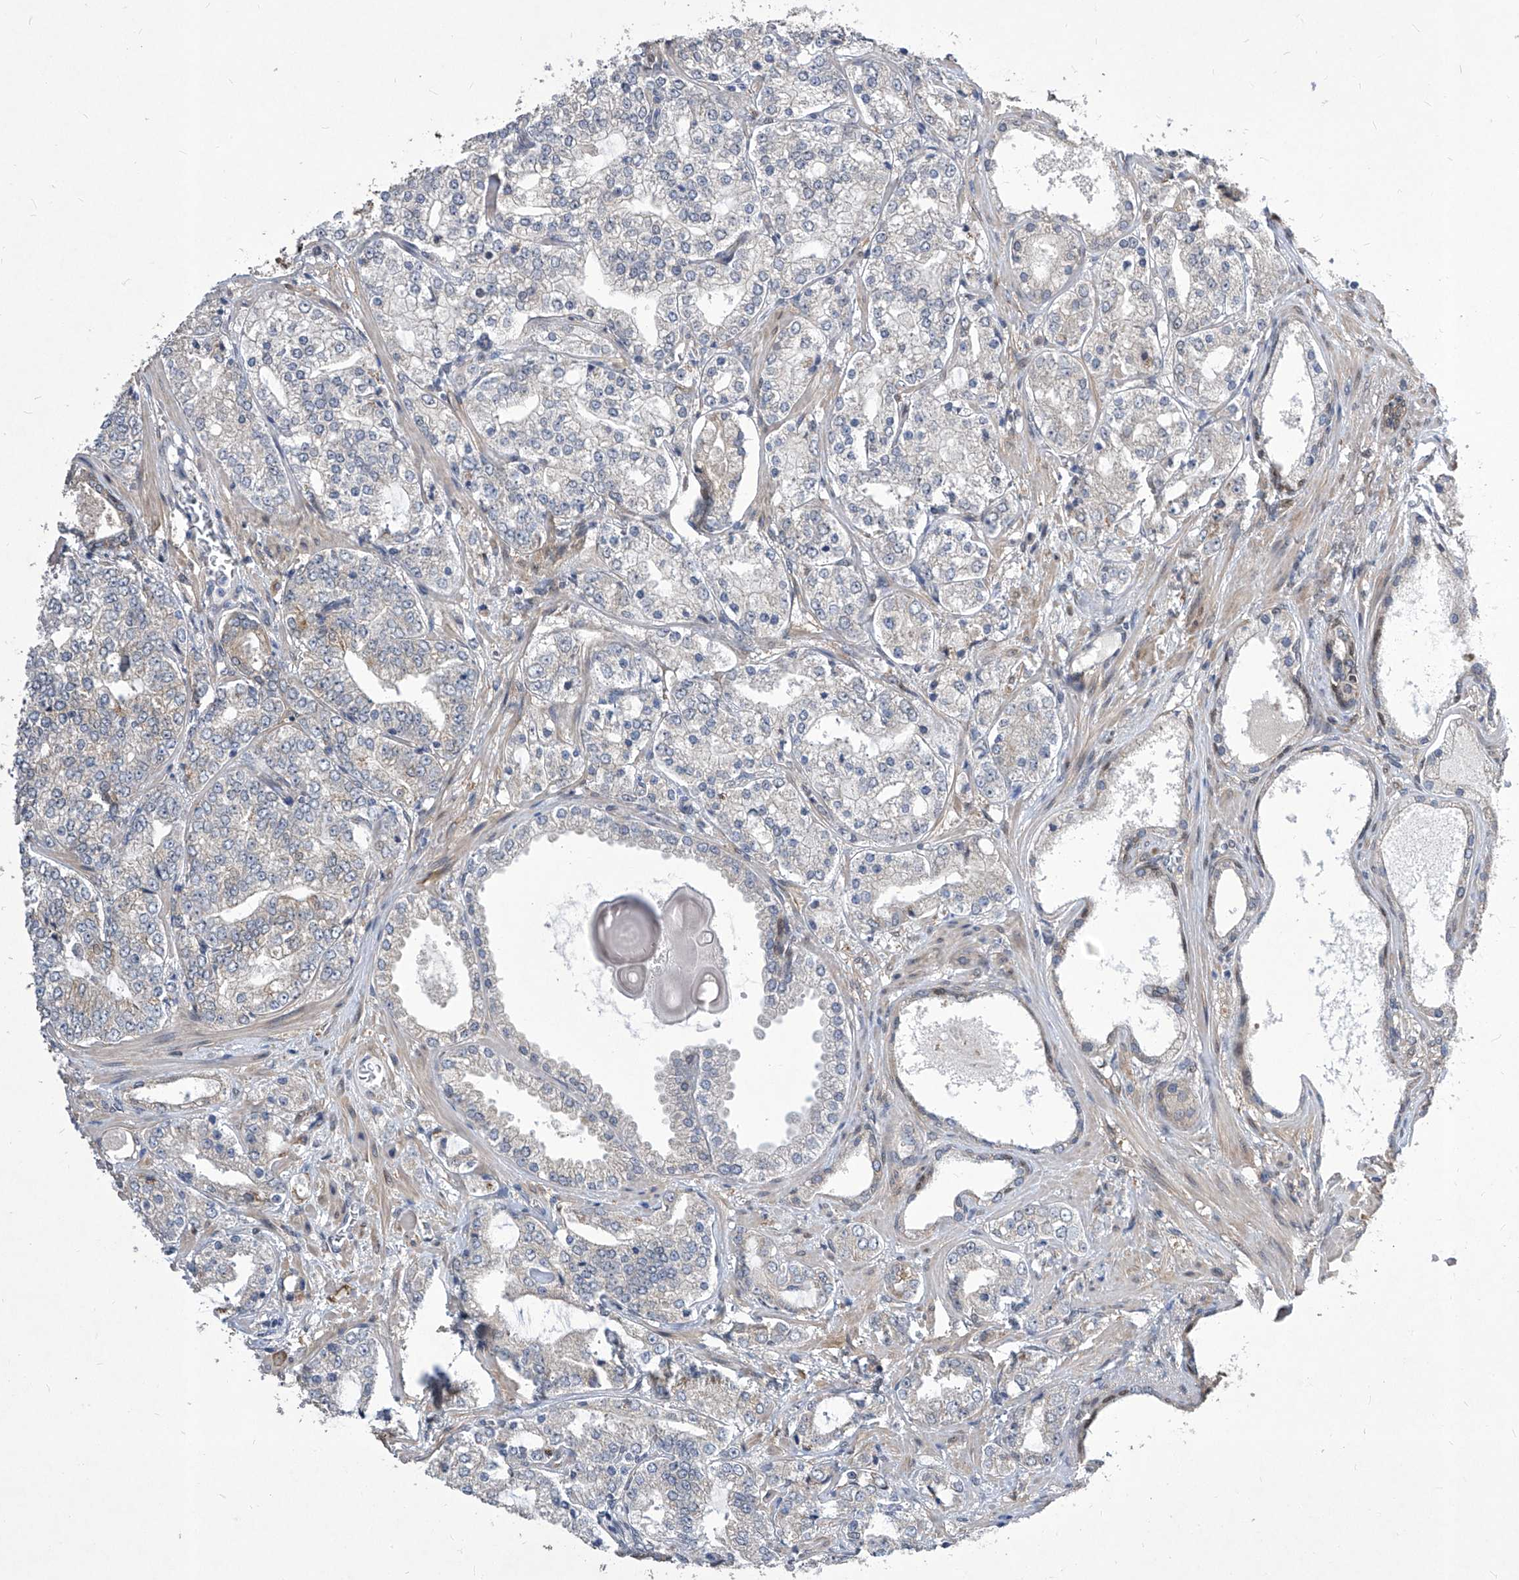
{"staining": {"intensity": "moderate", "quantity": "<25%", "location": "cytoplasmic/membranous,nuclear"}, "tissue": "prostate cancer", "cell_type": "Tumor cells", "image_type": "cancer", "snomed": [{"axis": "morphology", "description": "Adenocarcinoma, High grade"}, {"axis": "topography", "description": "Prostate"}], "caption": "Protein staining exhibits moderate cytoplasmic/membranous and nuclear expression in approximately <25% of tumor cells in prostate adenocarcinoma (high-grade). (brown staining indicates protein expression, while blue staining denotes nuclei).", "gene": "CETN2", "patient": {"sex": "male", "age": 64}}